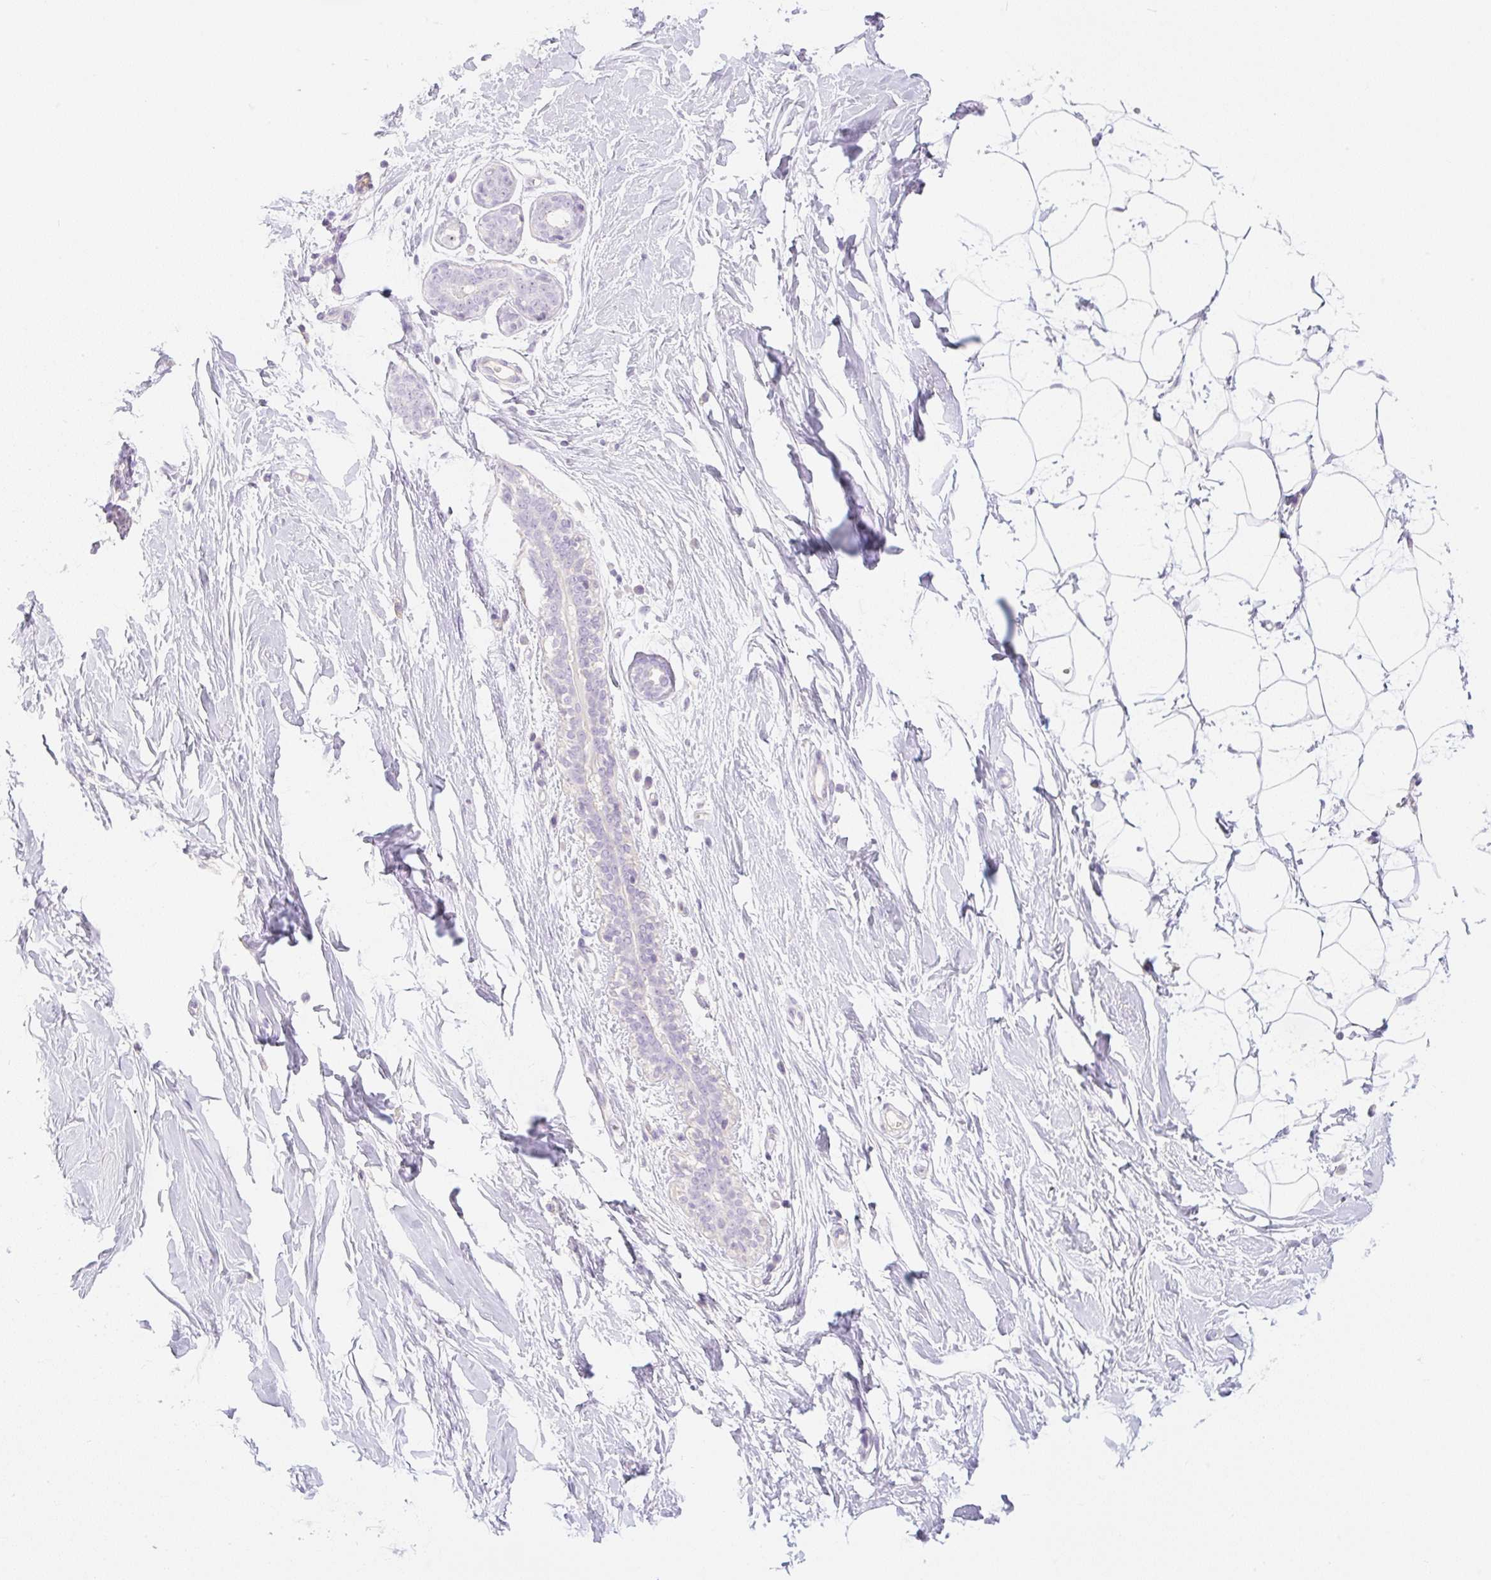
{"staining": {"intensity": "negative", "quantity": "none", "location": "none"}, "tissue": "breast", "cell_type": "Adipocytes", "image_type": "normal", "snomed": [{"axis": "morphology", "description": "Normal tissue, NOS"}, {"axis": "topography", "description": "Breast"}], "caption": "A high-resolution image shows IHC staining of benign breast, which demonstrates no significant staining in adipocytes. The staining is performed using DAB brown chromogen with nuclei counter-stained in using hematoxylin.", "gene": "MIA2", "patient": {"sex": "female", "age": 27}}